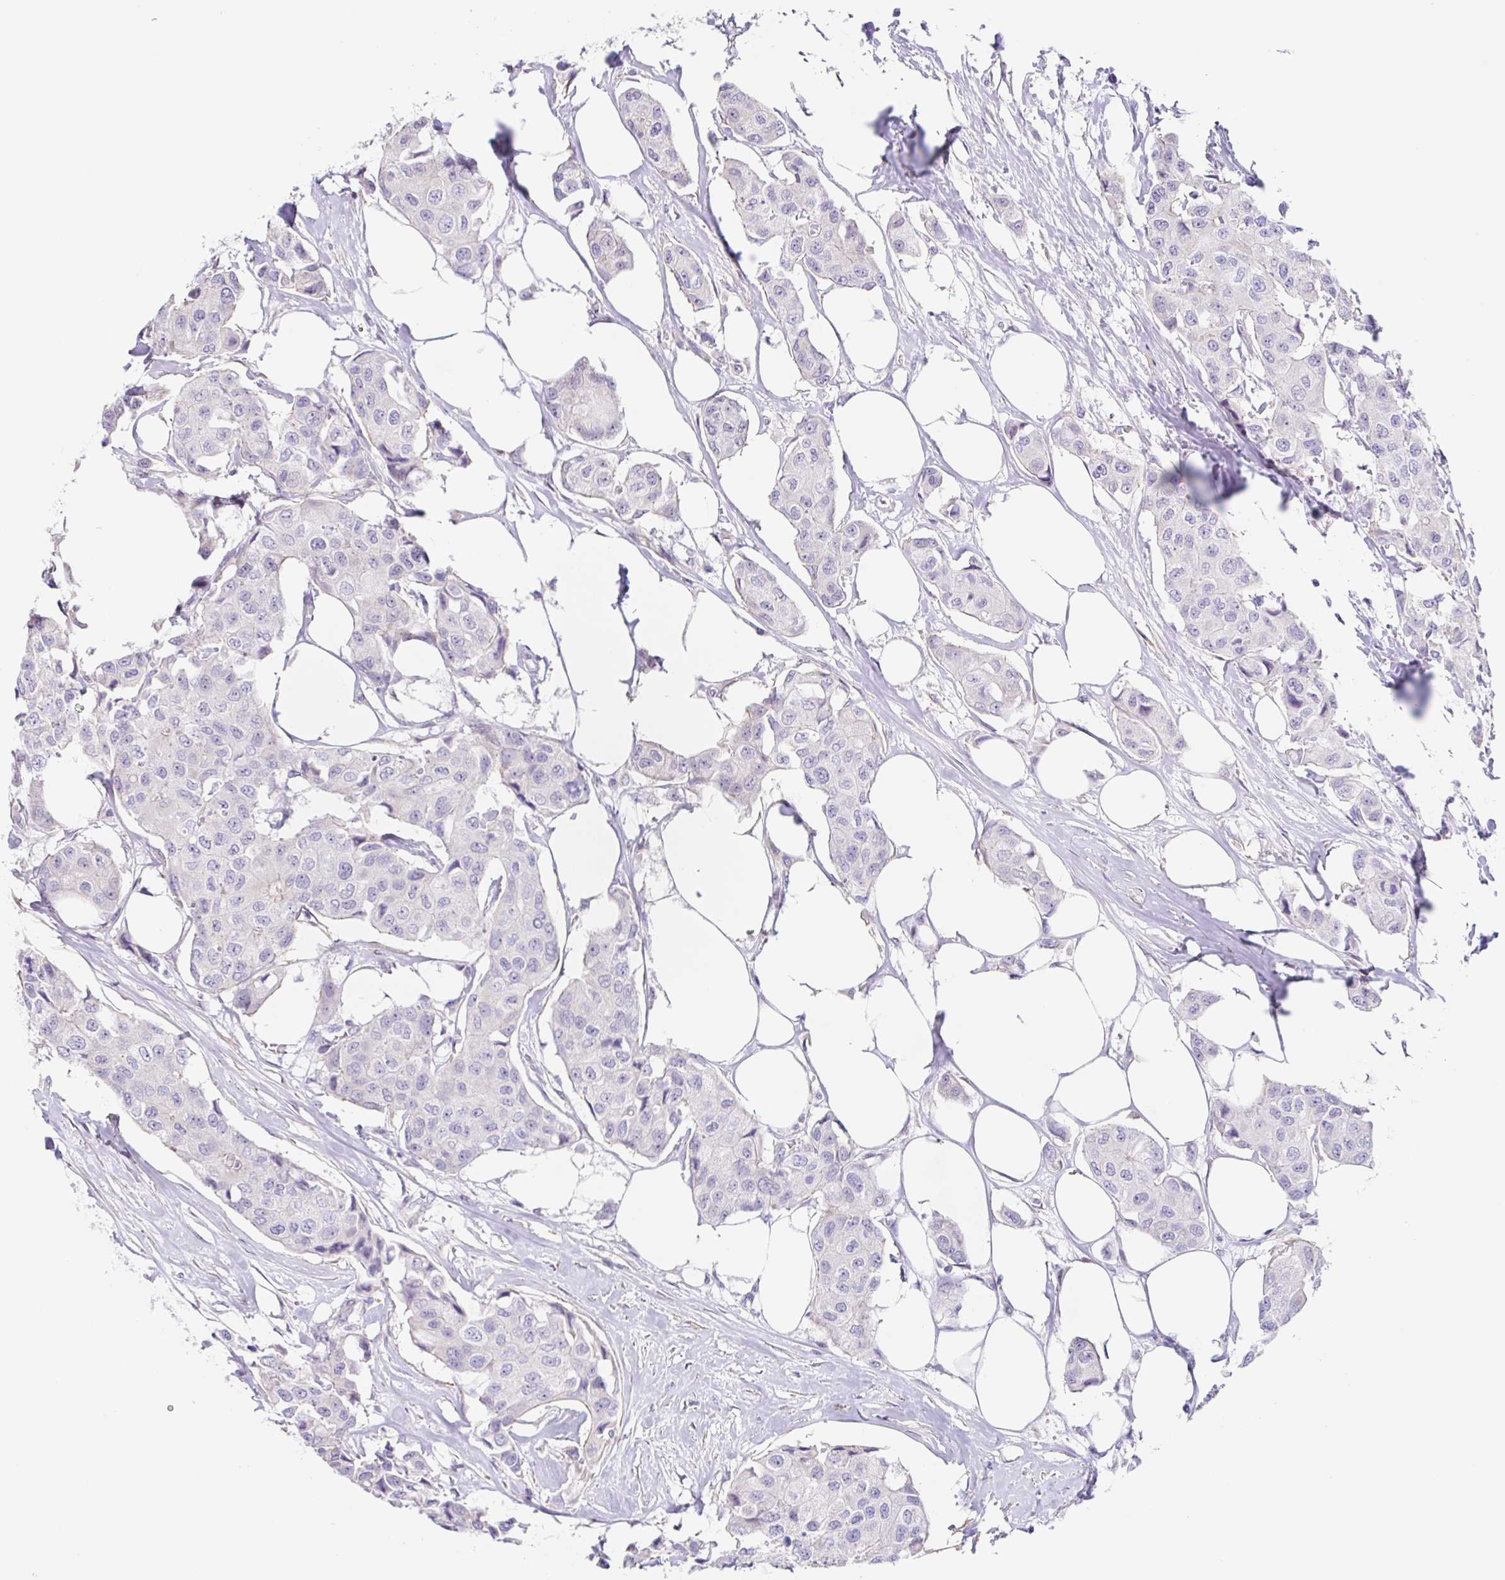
{"staining": {"intensity": "negative", "quantity": "none", "location": "none"}, "tissue": "breast cancer", "cell_type": "Tumor cells", "image_type": "cancer", "snomed": [{"axis": "morphology", "description": "Duct carcinoma"}, {"axis": "topography", "description": "Breast"}, {"axis": "topography", "description": "Lymph node"}], "caption": "Tumor cells are negative for protein expression in human breast infiltrating ductal carcinoma.", "gene": "DCAF17", "patient": {"sex": "female", "age": 80}}